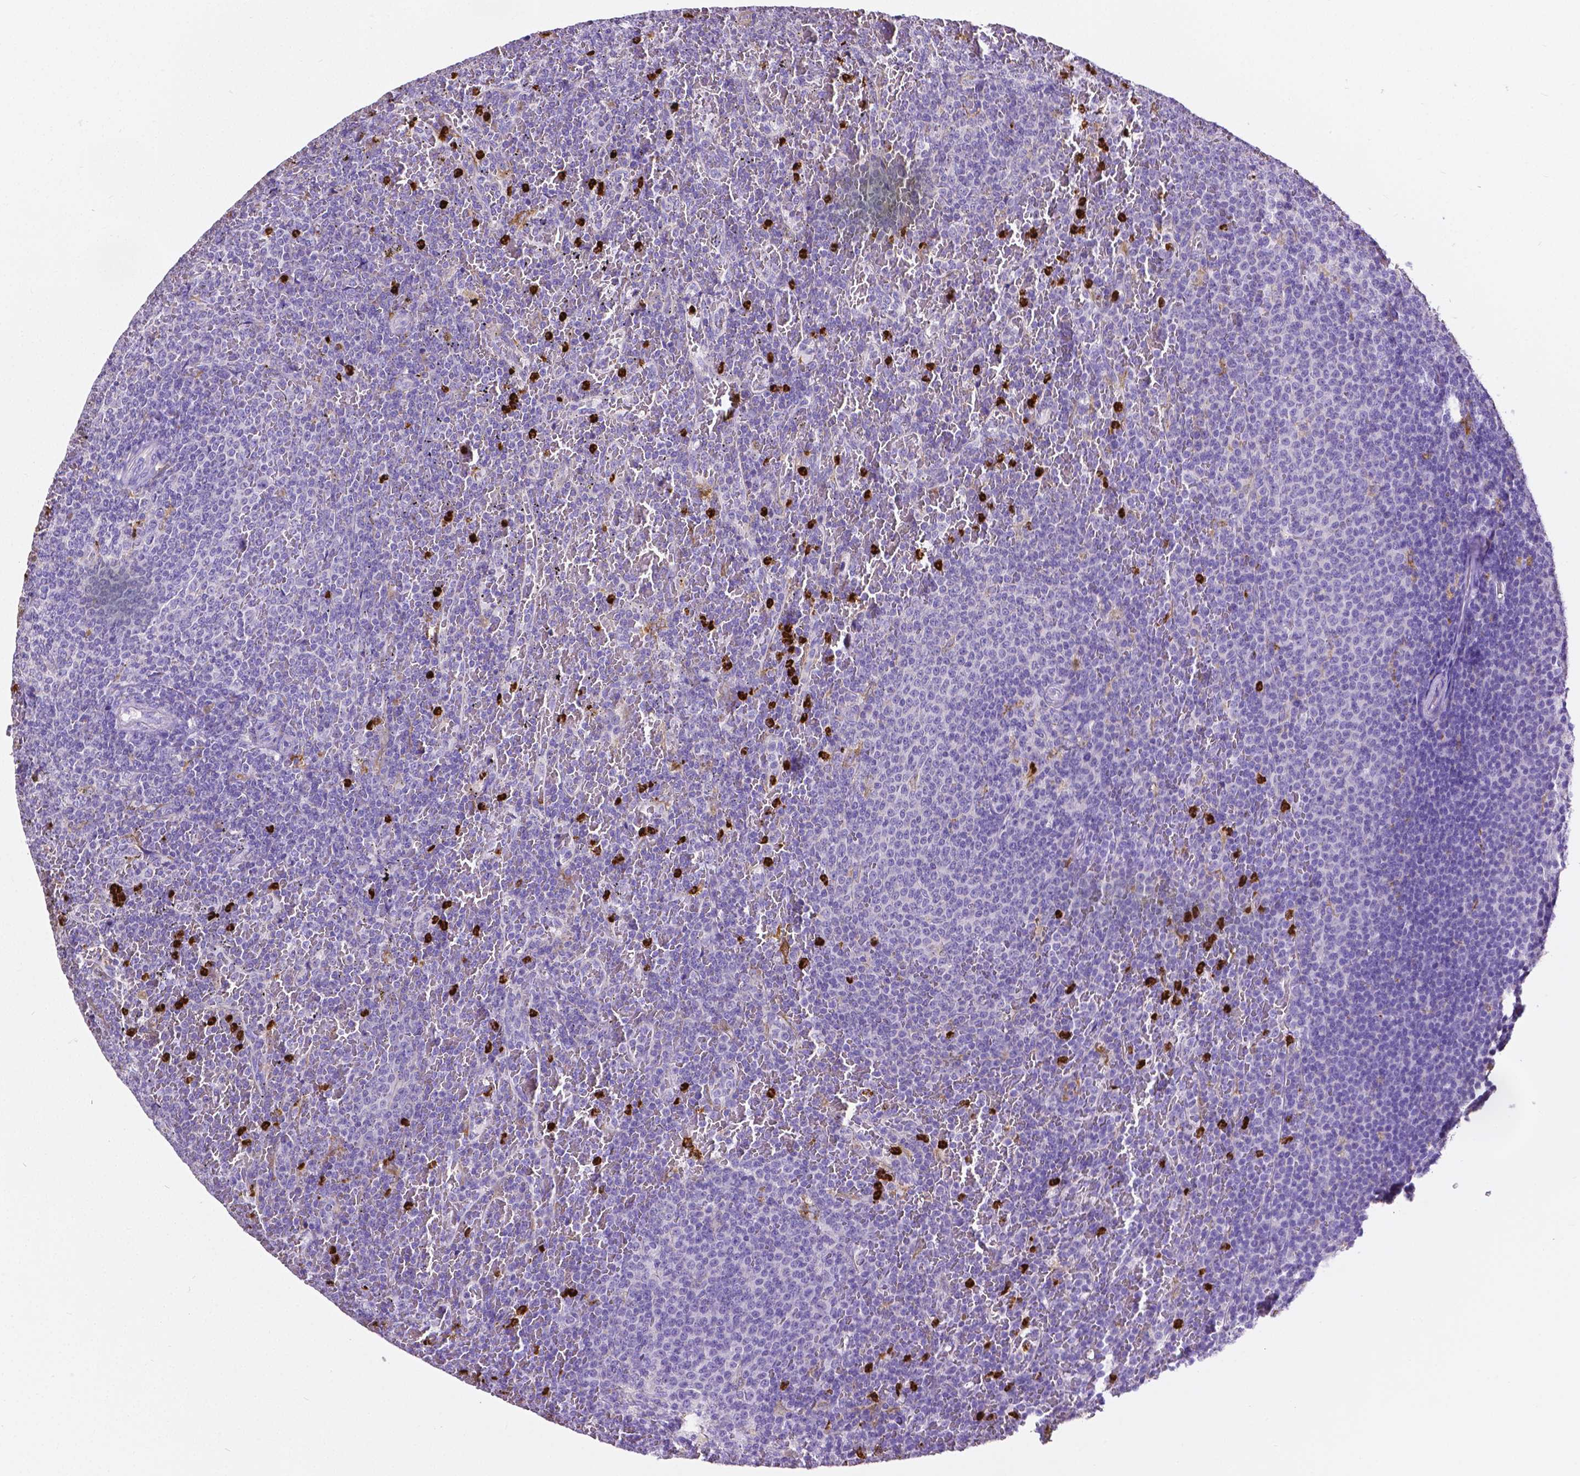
{"staining": {"intensity": "negative", "quantity": "none", "location": "none"}, "tissue": "lymphoma", "cell_type": "Tumor cells", "image_type": "cancer", "snomed": [{"axis": "morphology", "description": "Malignant lymphoma, non-Hodgkin's type, Low grade"}, {"axis": "topography", "description": "Spleen"}], "caption": "IHC micrograph of low-grade malignant lymphoma, non-Hodgkin's type stained for a protein (brown), which reveals no staining in tumor cells.", "gene": "MMP9", "patient": {"sex": "female", "age": 77}}